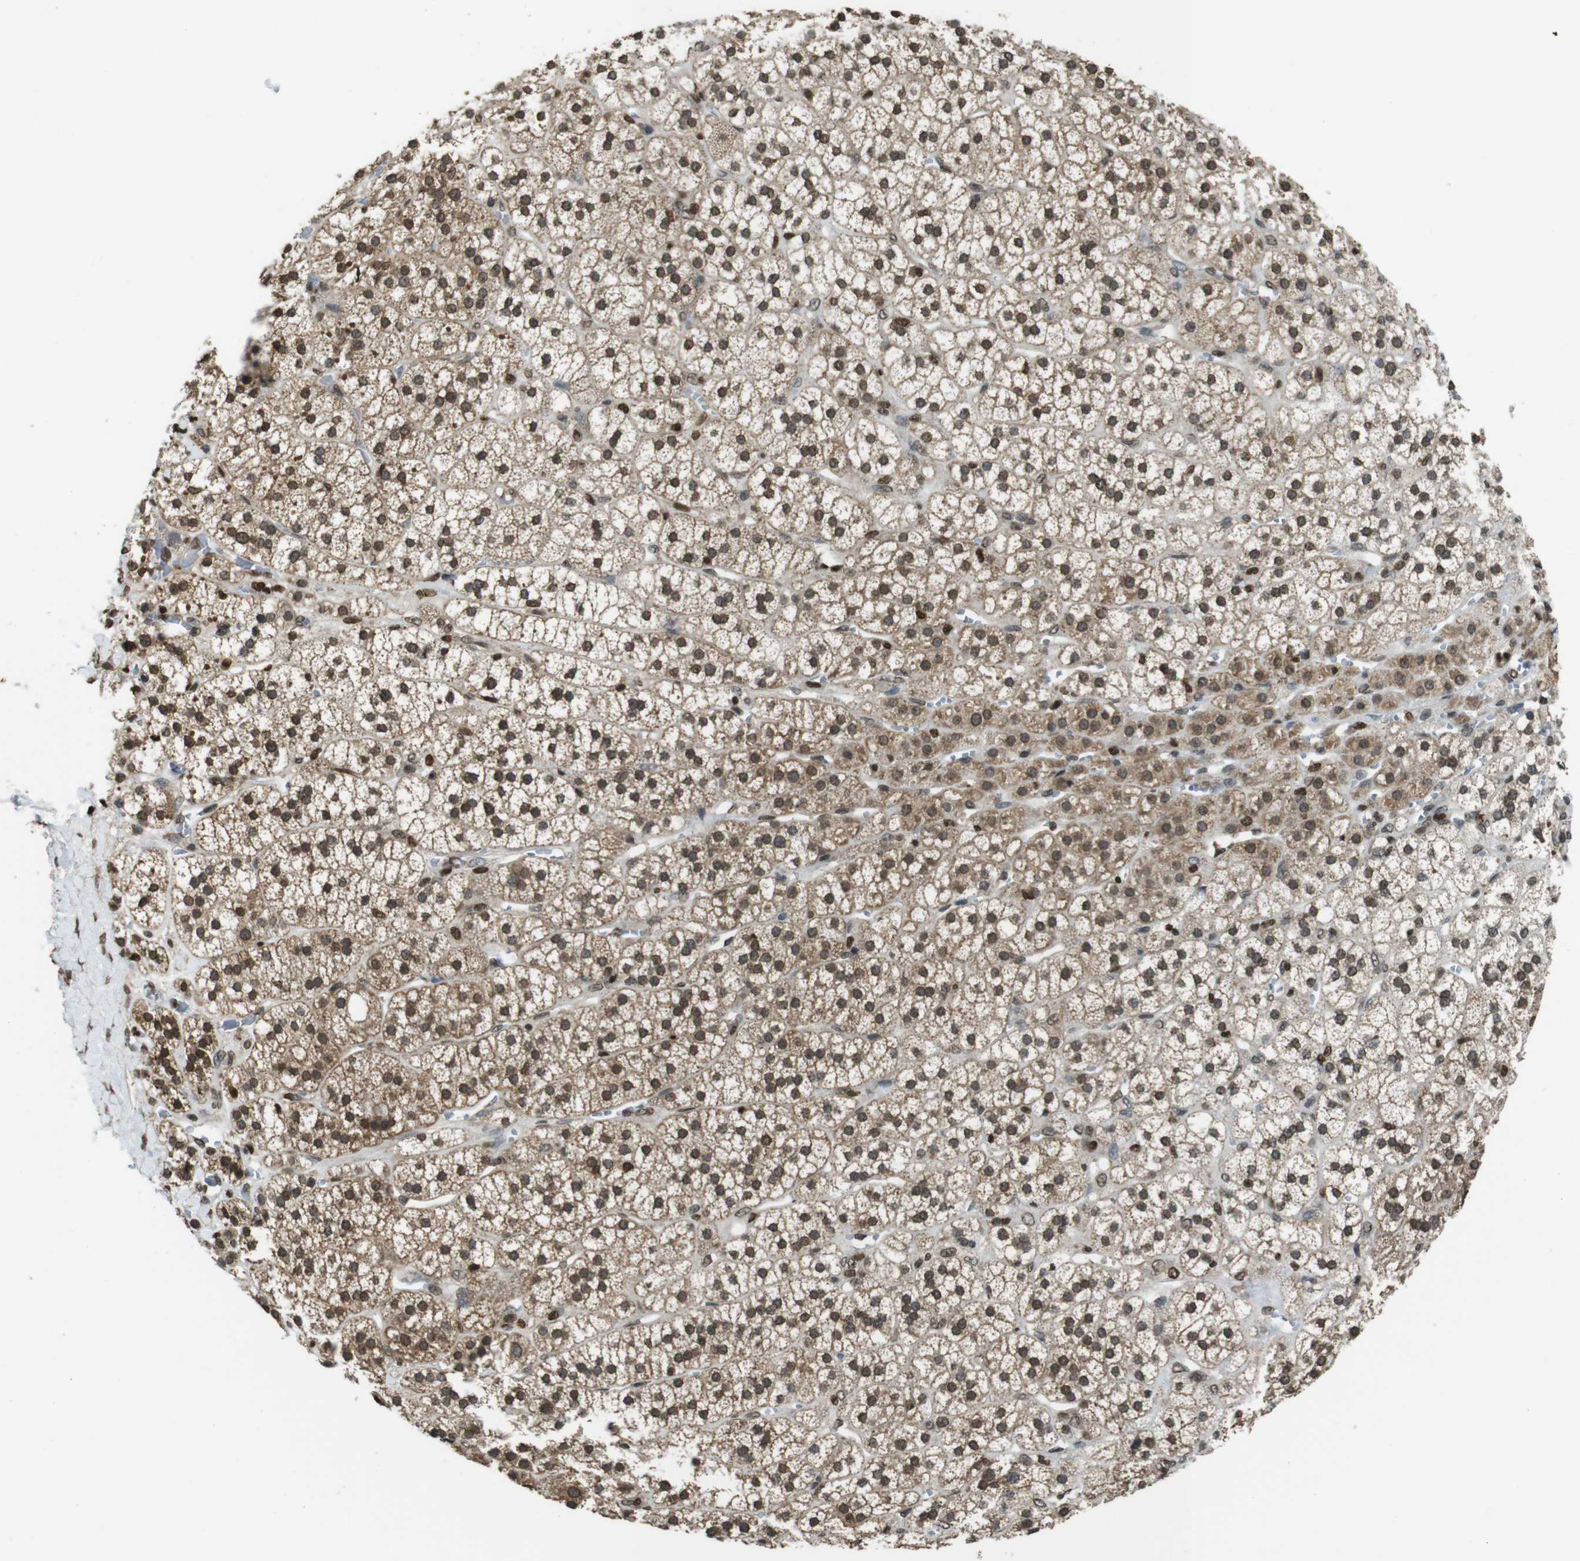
{"staining": {"intensity": "moderate", "quantity": ">75%", "location": "cytoplasmic/membranous,nuclear"}, "tissue": "adrenal gland", "cell_type": "Glandular cells", "image_type": "normal", "snomed": [{"axis": "morphology", "description": "Normal tissue, NOS"}, {"axis": "topography", "description": "Adrenal gland"}], "caption": "Immunohistochemical staining of benign human adrenal gland exhibits >75% levels of moderate cytoplasmic/membranous,nuclear protein staining in approximately >75% of glandular cells.", "gene": "MAF", "patient": {"sex": "male", "age": 56}}